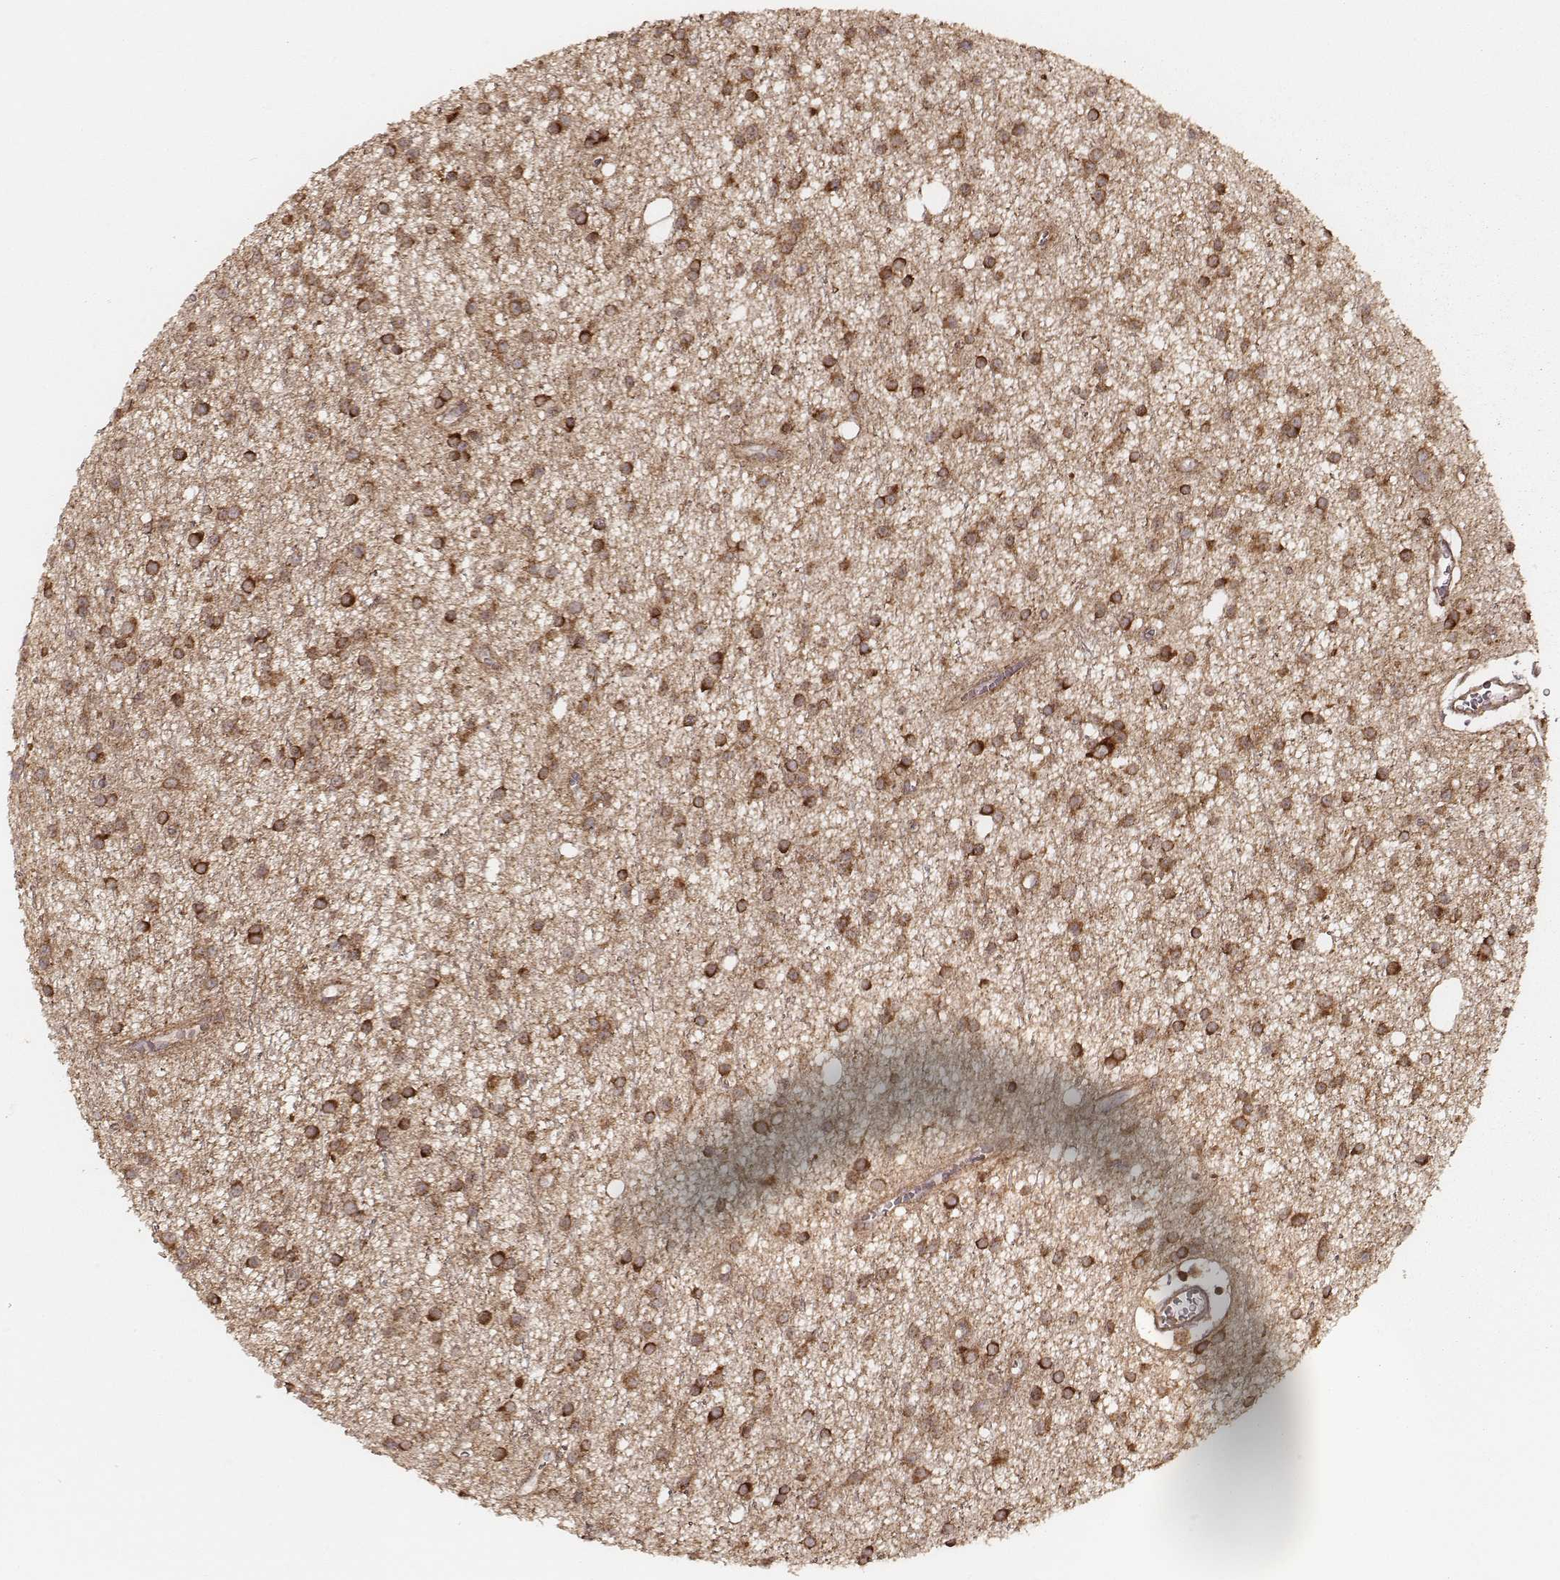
{"staining": {"intensity": "strong", "quantity": ">75%", "location": "cytoplasmic/membranous"}, "tissue": "glioma", "cell_type": "Tumor cells", "image_type": "cancer", "snomed": [{"axis": "morphology", "description": "Glioma, malignant, Low grade"}, {"axis": "topography", "description": "Brain"}], "caption": "A brown stain highlights strong cytoplasmic/membranous staining of a protein in glioma tumor cells.", "gene": "CARS1", "patient": {"sex": "male", "age": 27}}